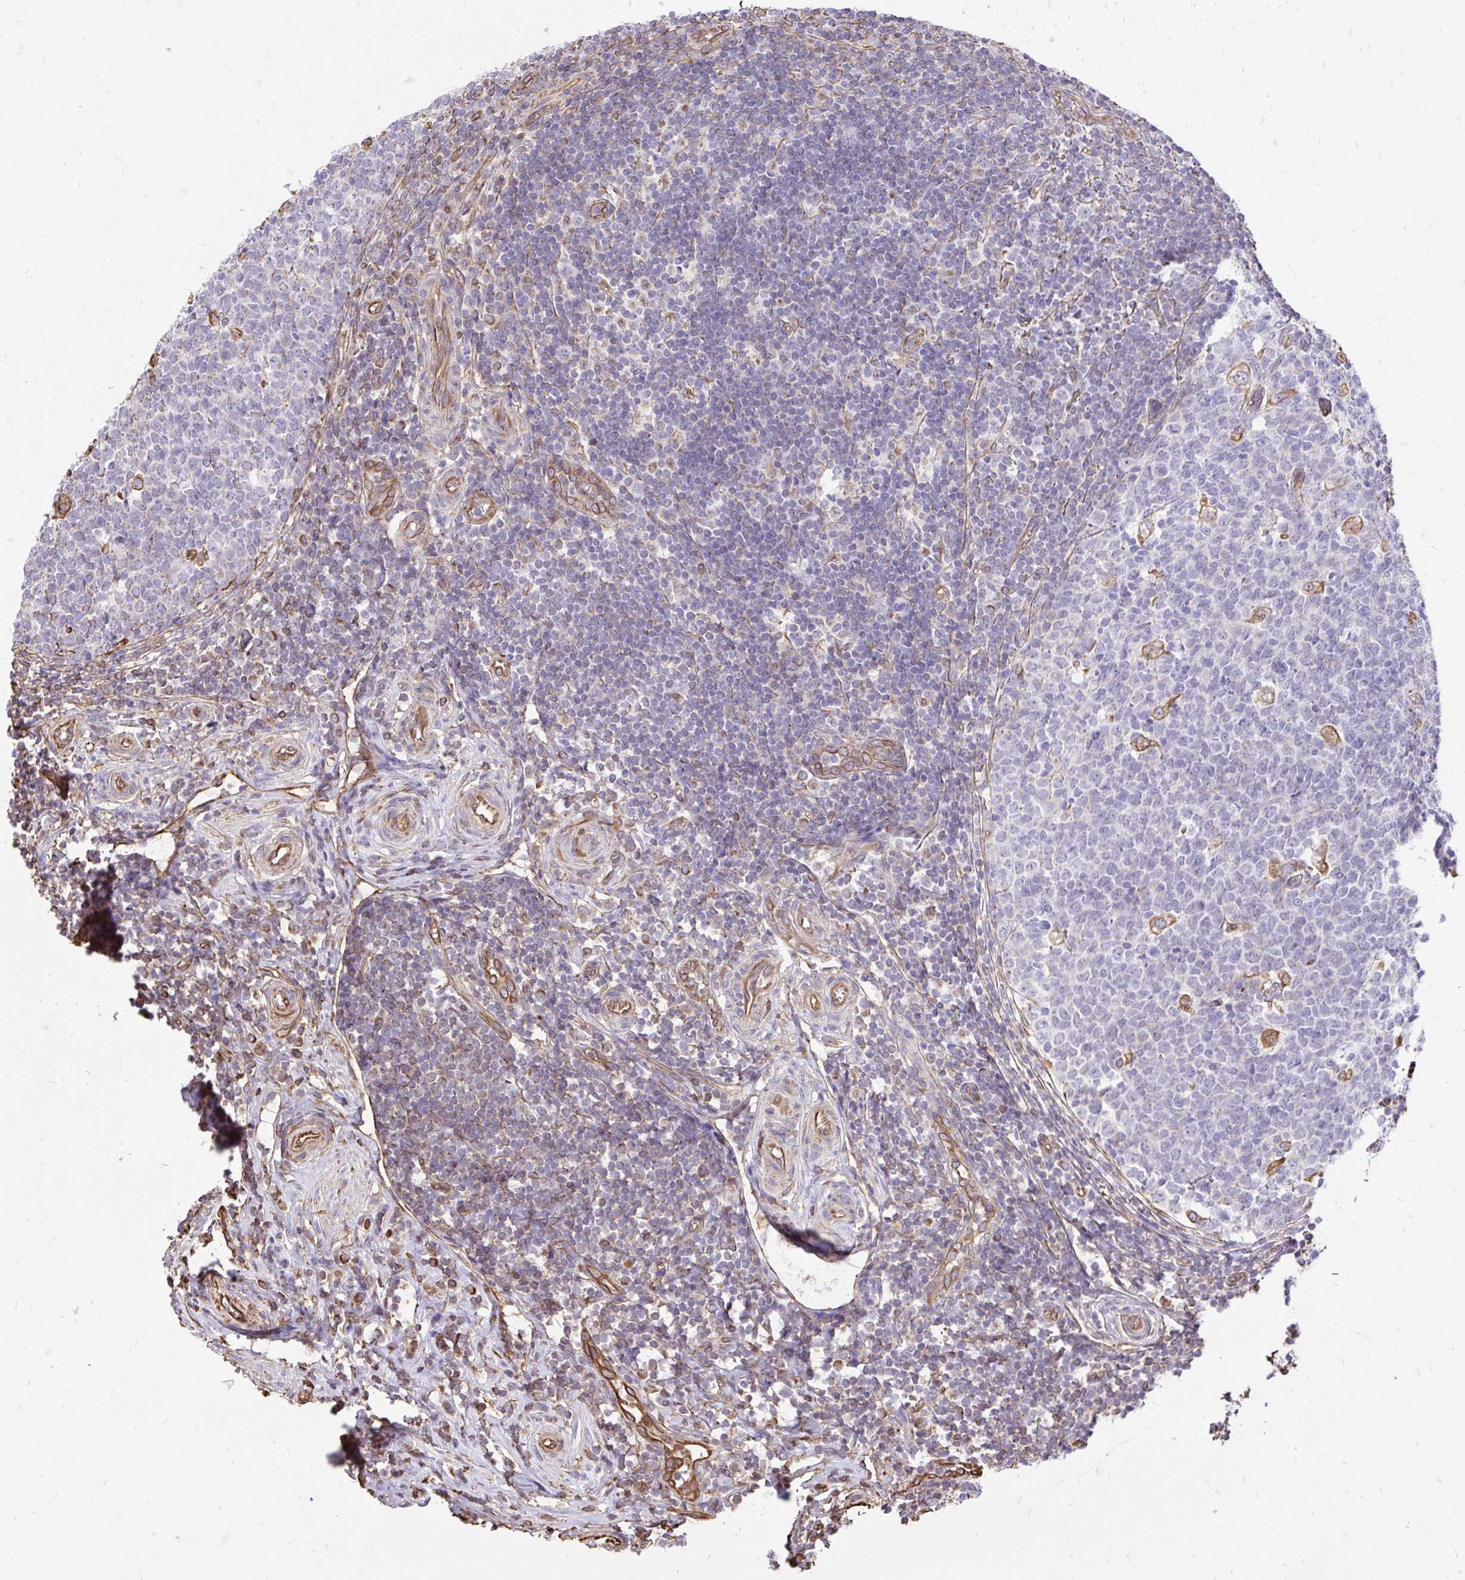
{"staining": {"intensity": "weak", "quantity": ">75%", "location": "cytoplasmic/membranous"}, "tissue": "appendix", "cell_type": "Glandular cells", "image_type": "normal", "snomed": [{"axis": "morphology", "description": "Normal tissue, NOS"}, {"axis": "topography", "description": "Appendix"}], "caption": "Brown immunohistochemical staining in normal human appendix displays weak cytoplasmic/membranous expression in approximately >75% of glandular cells.", "gene": "RNF103", "patient": {"sex": "male", "age": 18}}